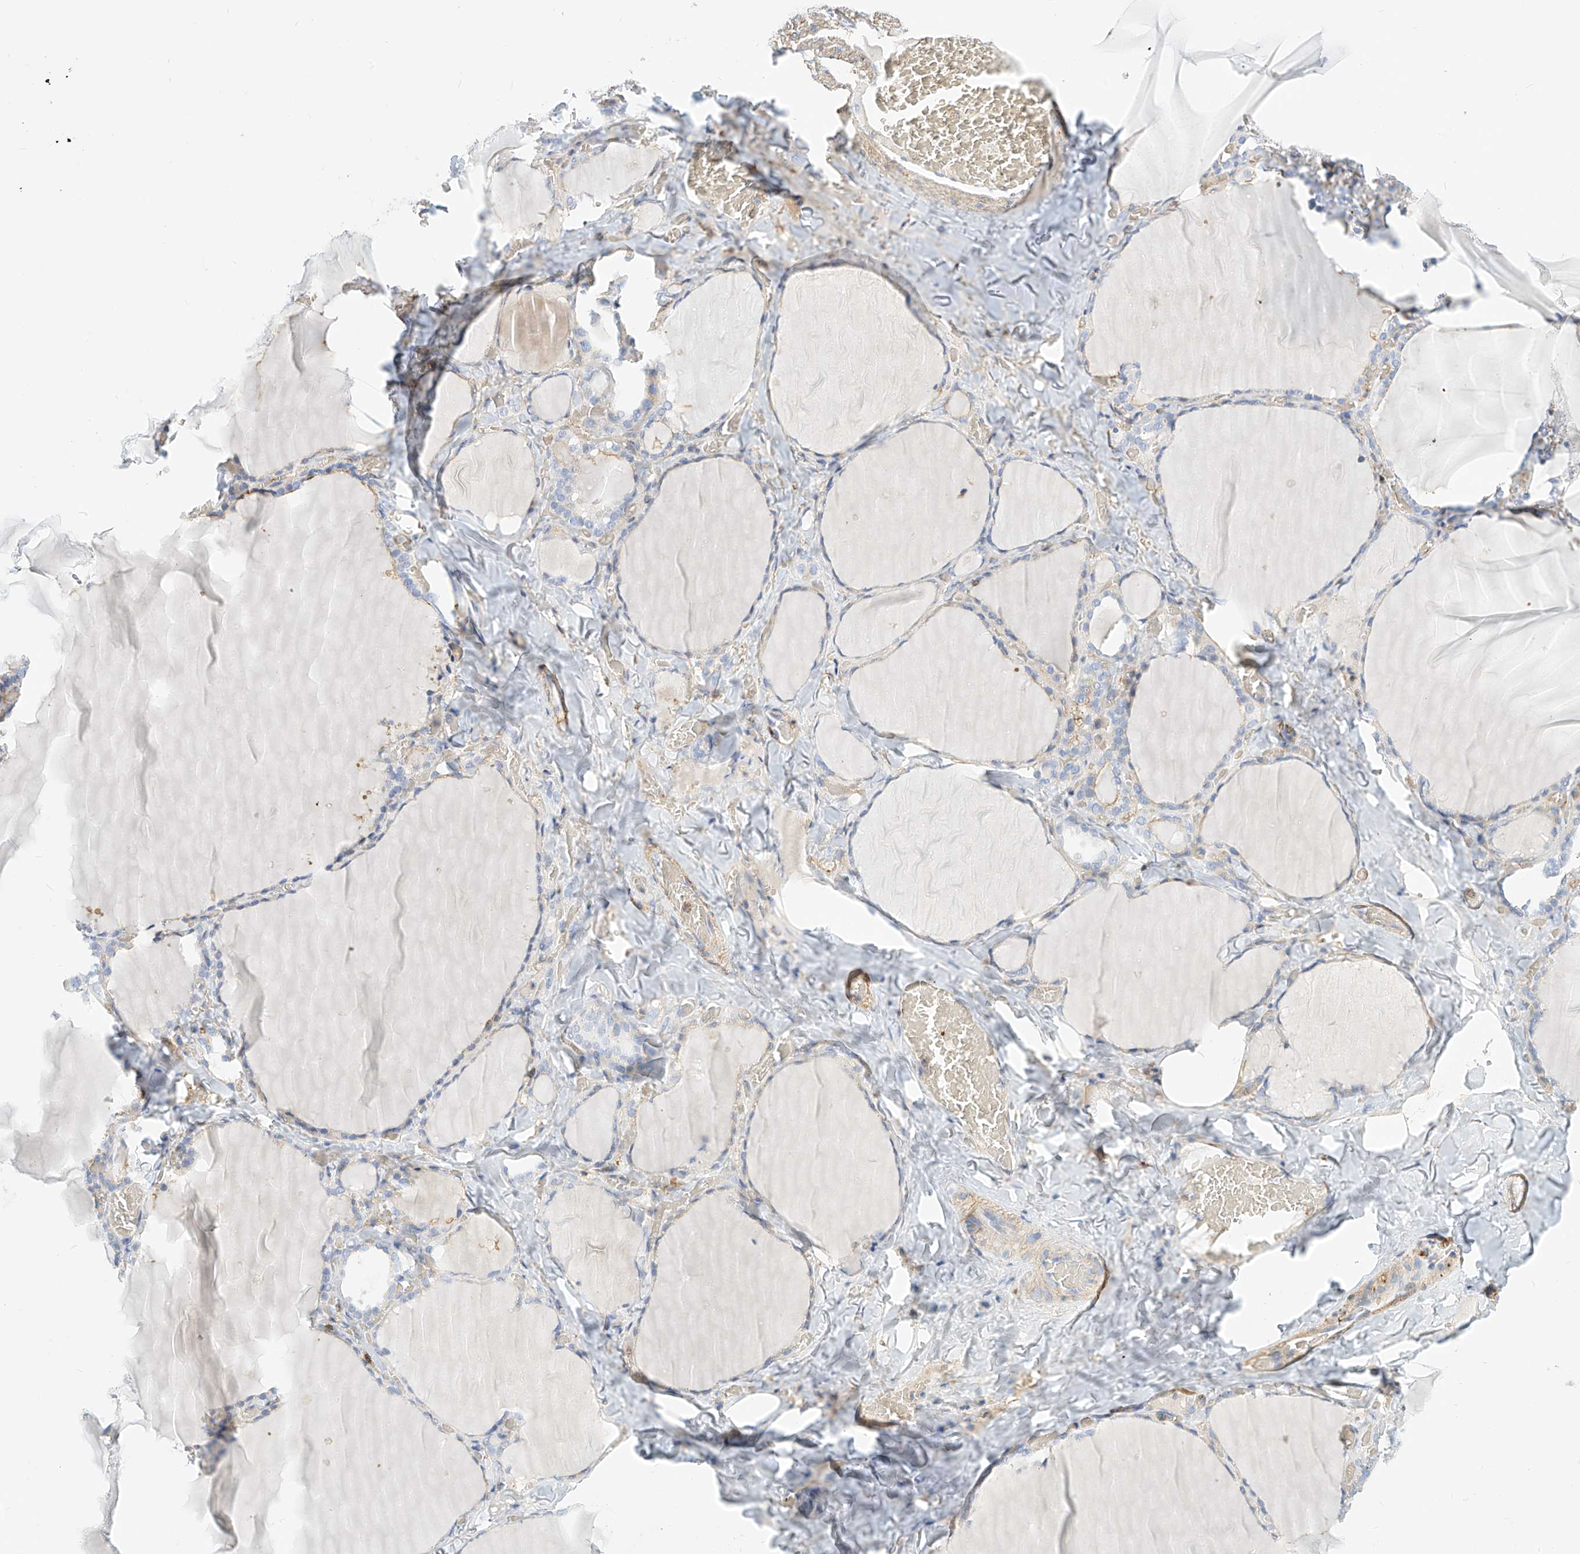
{"staining": {"intensity": "moderate", "quantity": "<25%", "location": "cytoplasmic/membranous"}, "tissue": "thyroid gland", "cell_type": "Glandular cells", "image_type": "normal", "snomed": [{"axis": "morphology", "description": "Normal tissue, NOS"}, {"axis": "topography", "description": "Thyroid gland"}], "caption": "DAB (3,3'-diaminobenzidine) immunohistochemical staining of benign thyroid gland shows moderate cytoplasmic/membranous protein expression in about <25% of glandular cells.", "gene": "TXNDC9", "patient": {"sex": "female", "age": 22}}